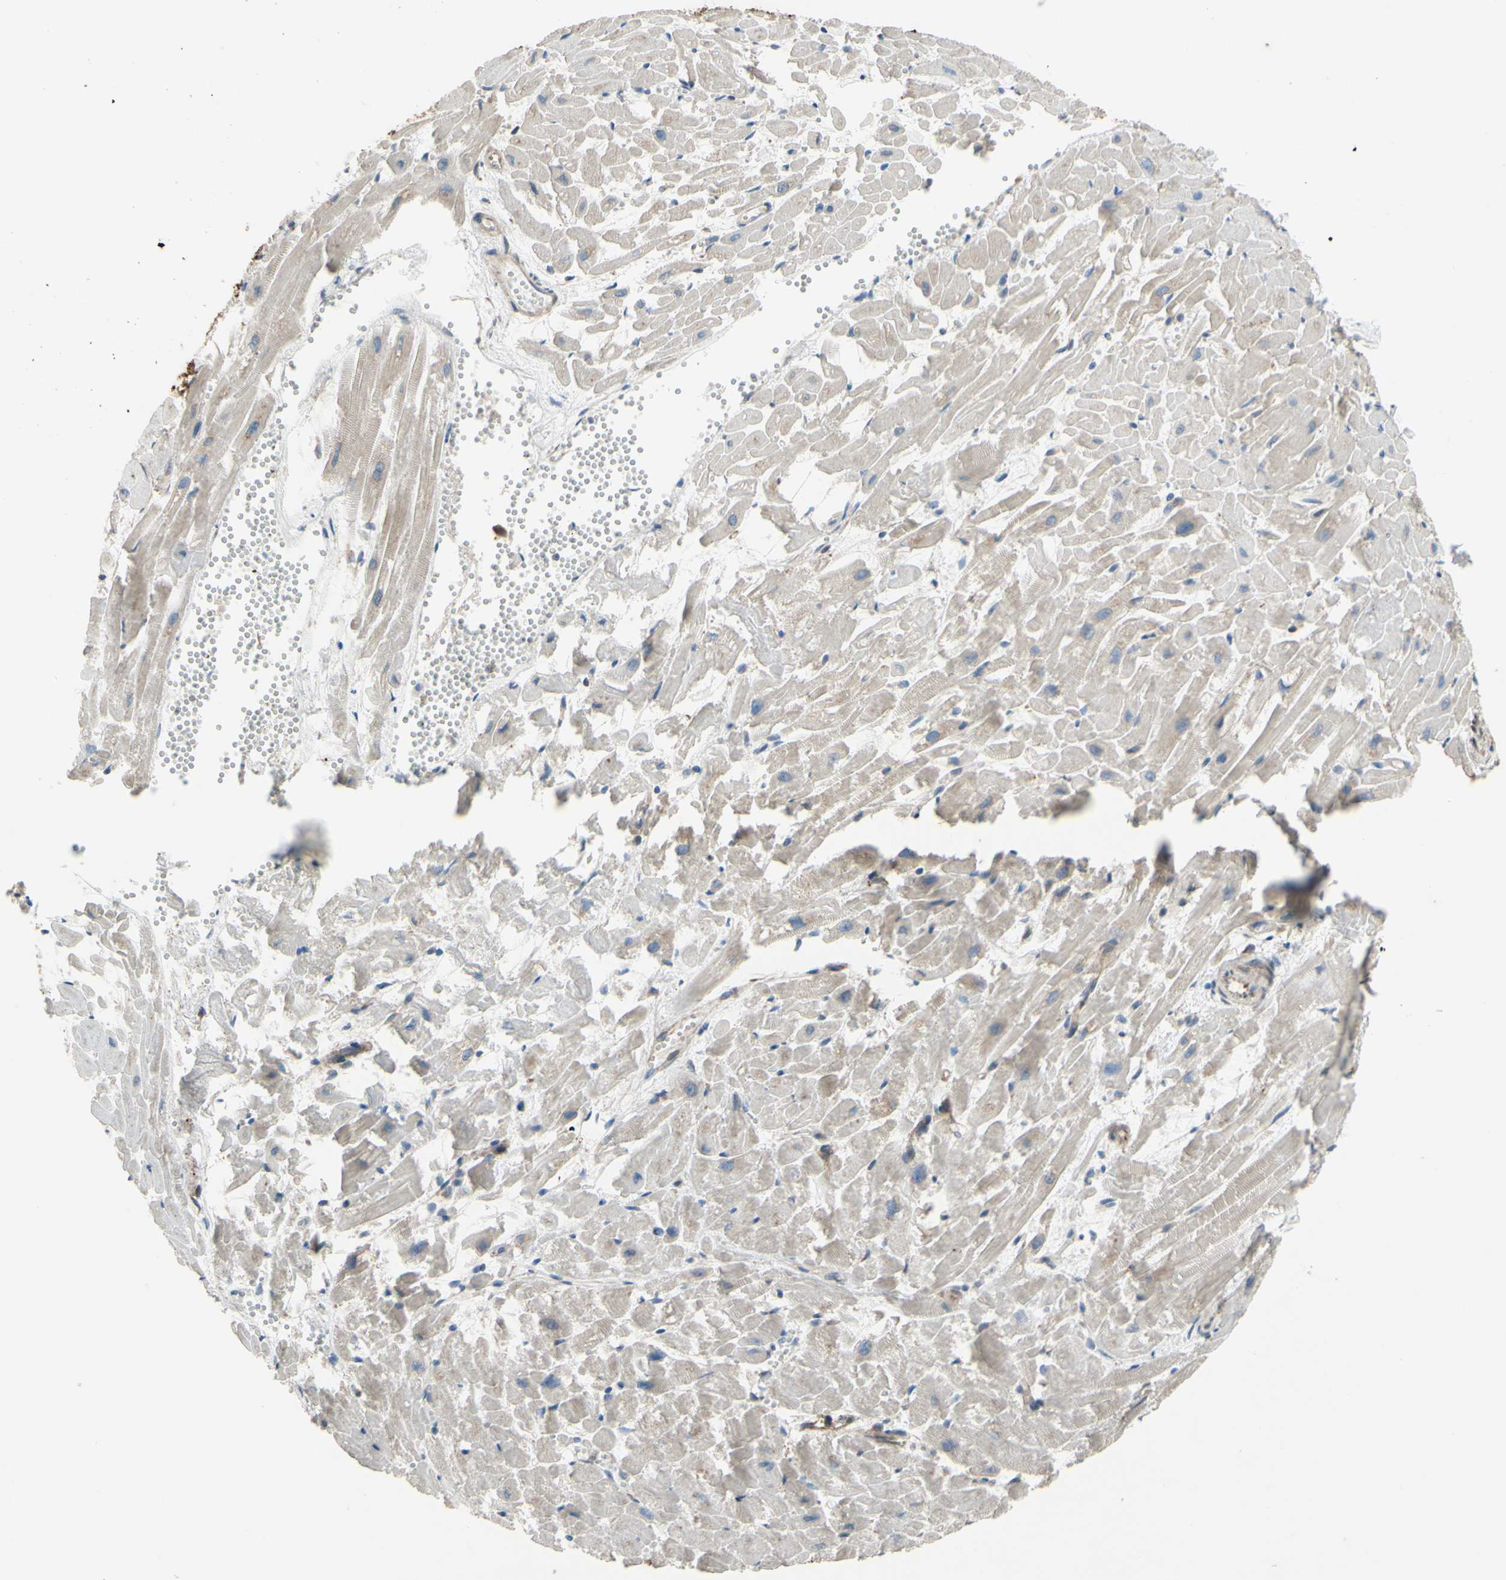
{"staining": {"intensity": "weak", "quantity": "<25%", "location": "cytoplasmic/membranous"}, "tissue": "heart muscle", "cell_type": "Cardiomyocytes", "image_type": "normal", "snomed": [{"axis": "morphology", "description": "Normal tissue, NOS"}, {"axis": "topography", "description": "Heart"}], "caption": "IHC image of unremarkable heart muscle stained for a protein (brown), which reveals no staining in cardiomyocytes.", "gene": "PRAF2", "patient": {"sex": "female", "age": 19}}